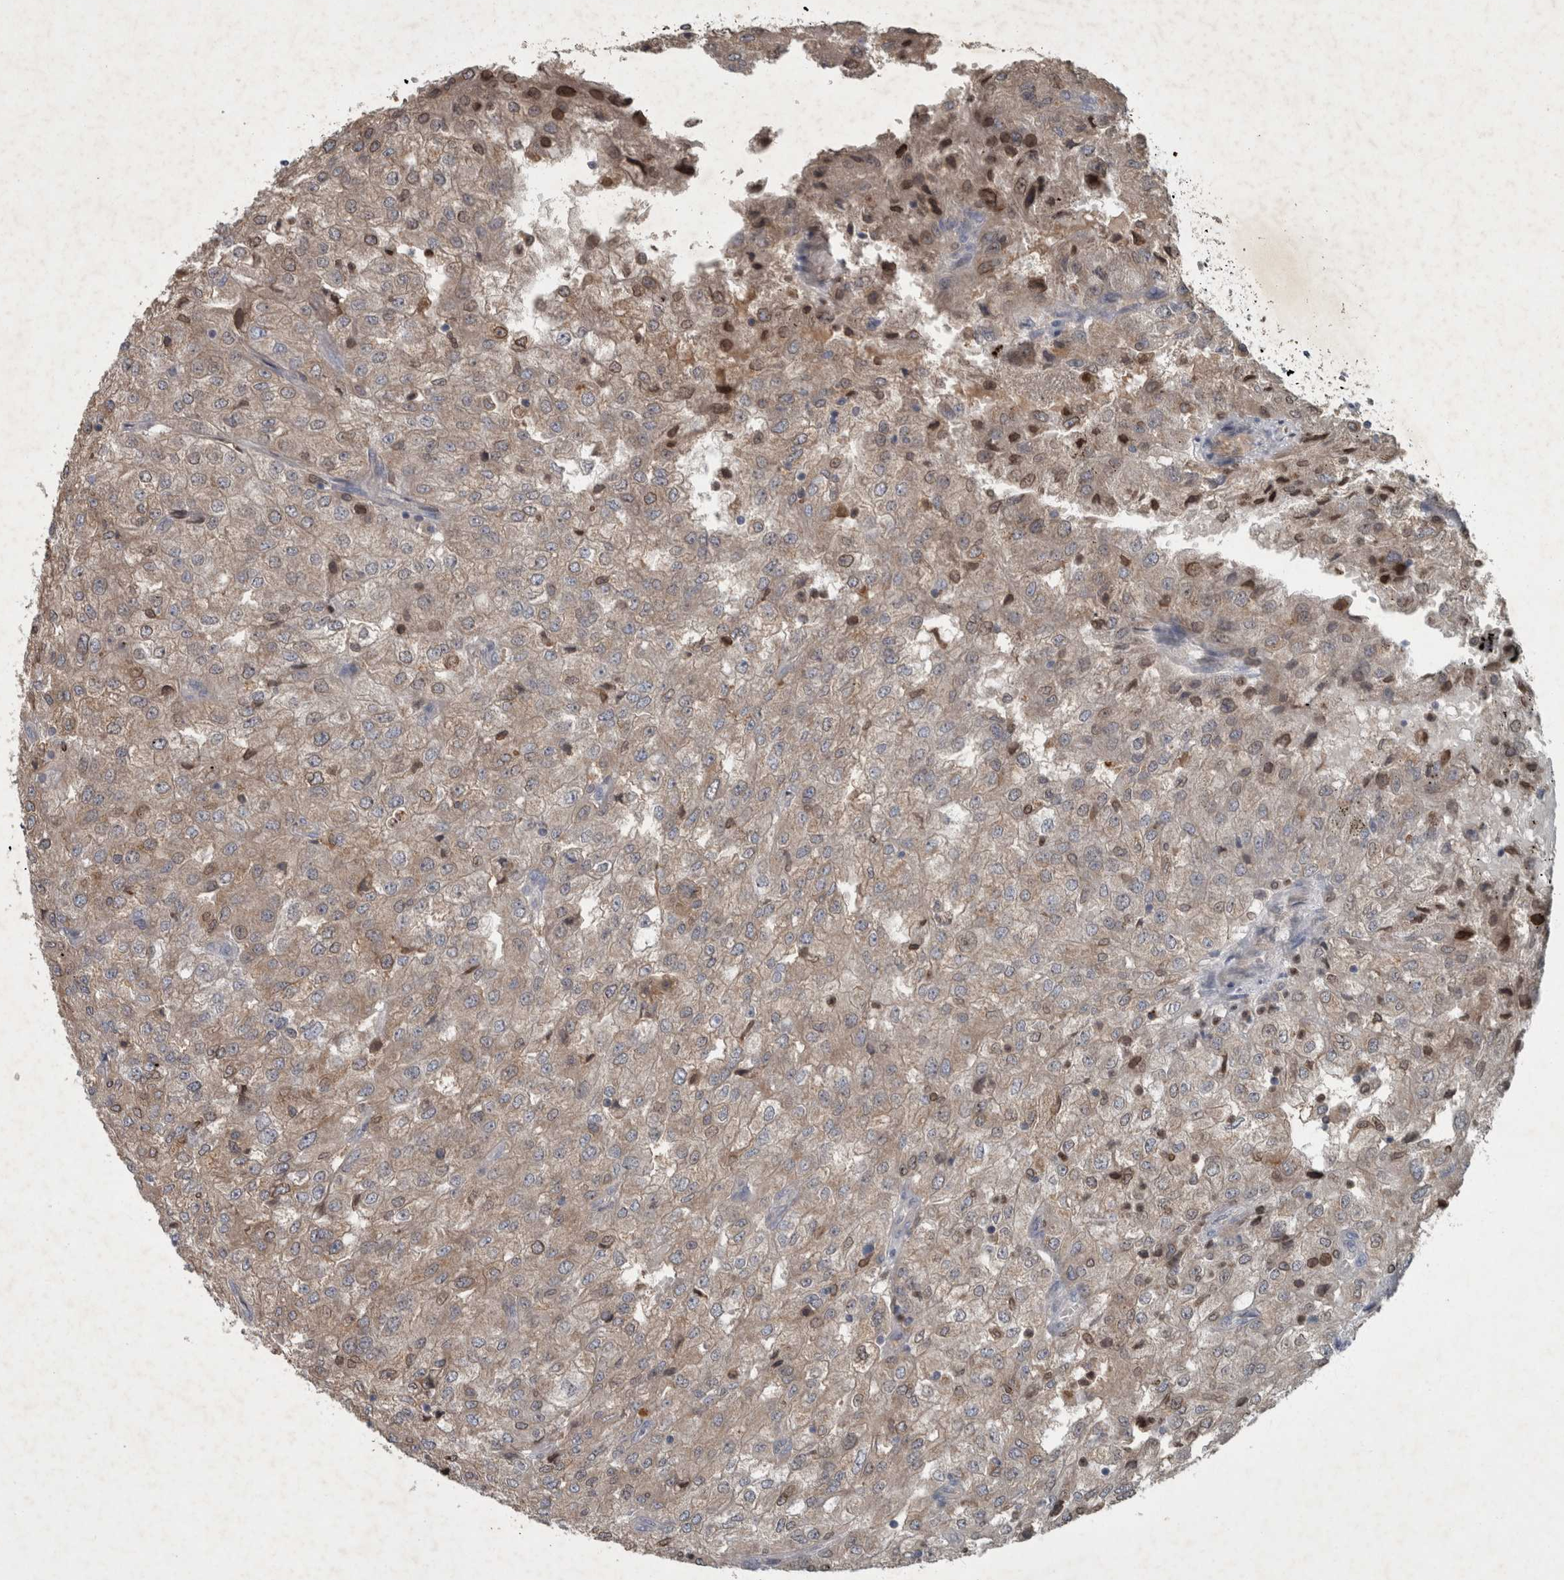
{"staining": {"intensity": "weak", "quantity": ">75%", "location": "cytoplasmic/membranous"}, "tissue": "renal cancer", "cell_type": "Tumor cells", "image_type": "cancer", "snomed": [{"axis": "morphology", "description": "Adenocarcinoma, NOS"}, {"axis": "topography", "description": "Kidney"}], "caption": "High-magnification brightfield microscopy of renal adenocarcinoma stained with DAB (3,3'-diaminobenzidine) (brown) and counterstained with hematoxylin (blue). tumor cells exhibit weak cytoplasmic/membranous positivity is present in approximately>75% of cells. (Stains: DAB (3,3'-diaminobenzidine) in brown, nuclei in blue, Microscopy: brightfield microscopy at high magnification).", "gene": "PPP1R3C", "patient": {"sex": "female", "age": 54}}